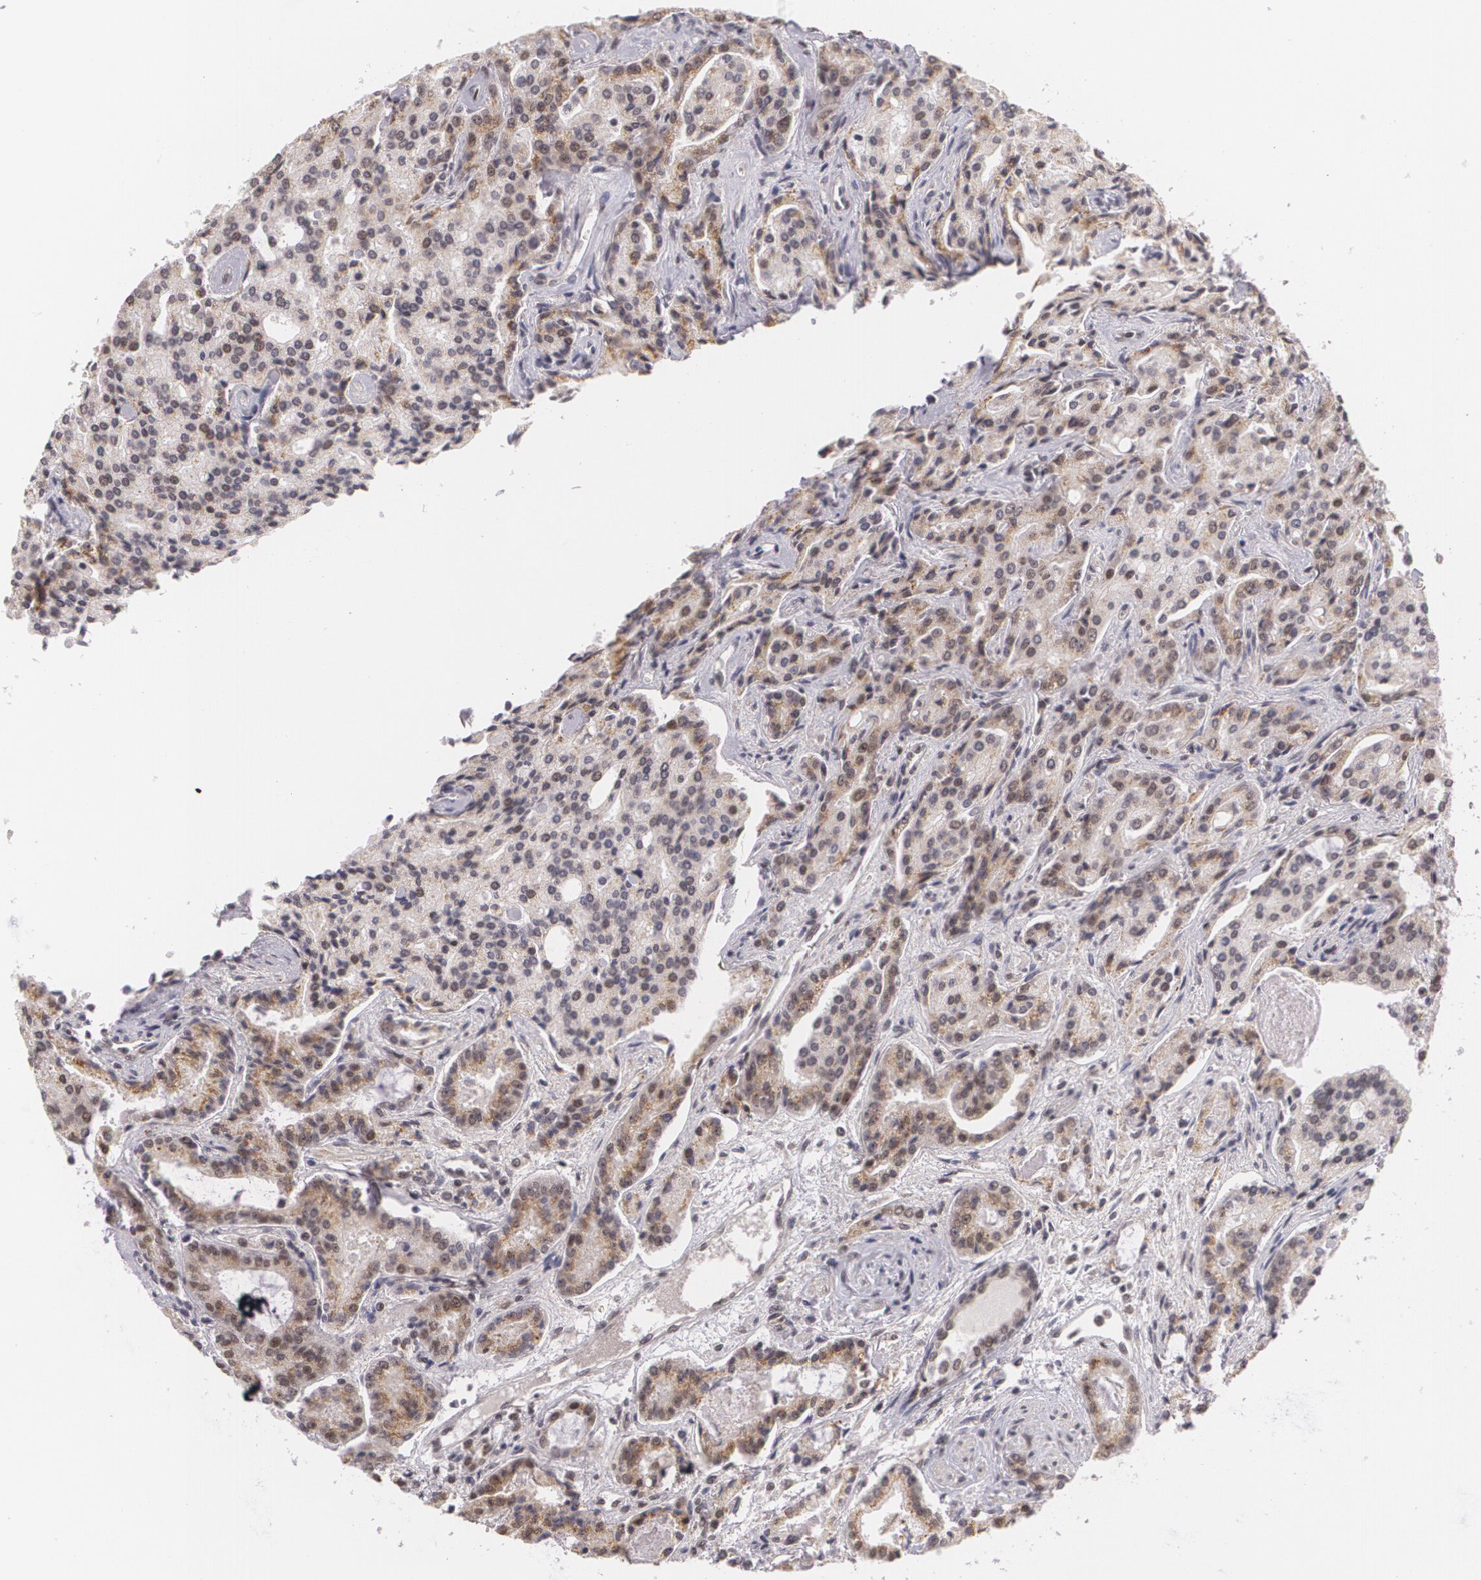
{"staining": {"intensity": "weak", "quantity": "25%-75%", "location": "cytoplasmic/membranous"}, "tissue": "prostate cancer", "cell_type": "Tumor cells", "image_type": "cancer", "snomed": [{"axis": "morphology", "description": "Adenocarcinoma, Medium grade"}, {"axis": "topography", "description": "Prostate"}], "caption": "The immunohistochemical stain labels weak cytoplasmic/membranous staining in tumor cells of adenocarcinoma (medium-grade) (prostate) tissue.", "gene": "ALX1", "patient": {"sex": "male", "age": 72}}